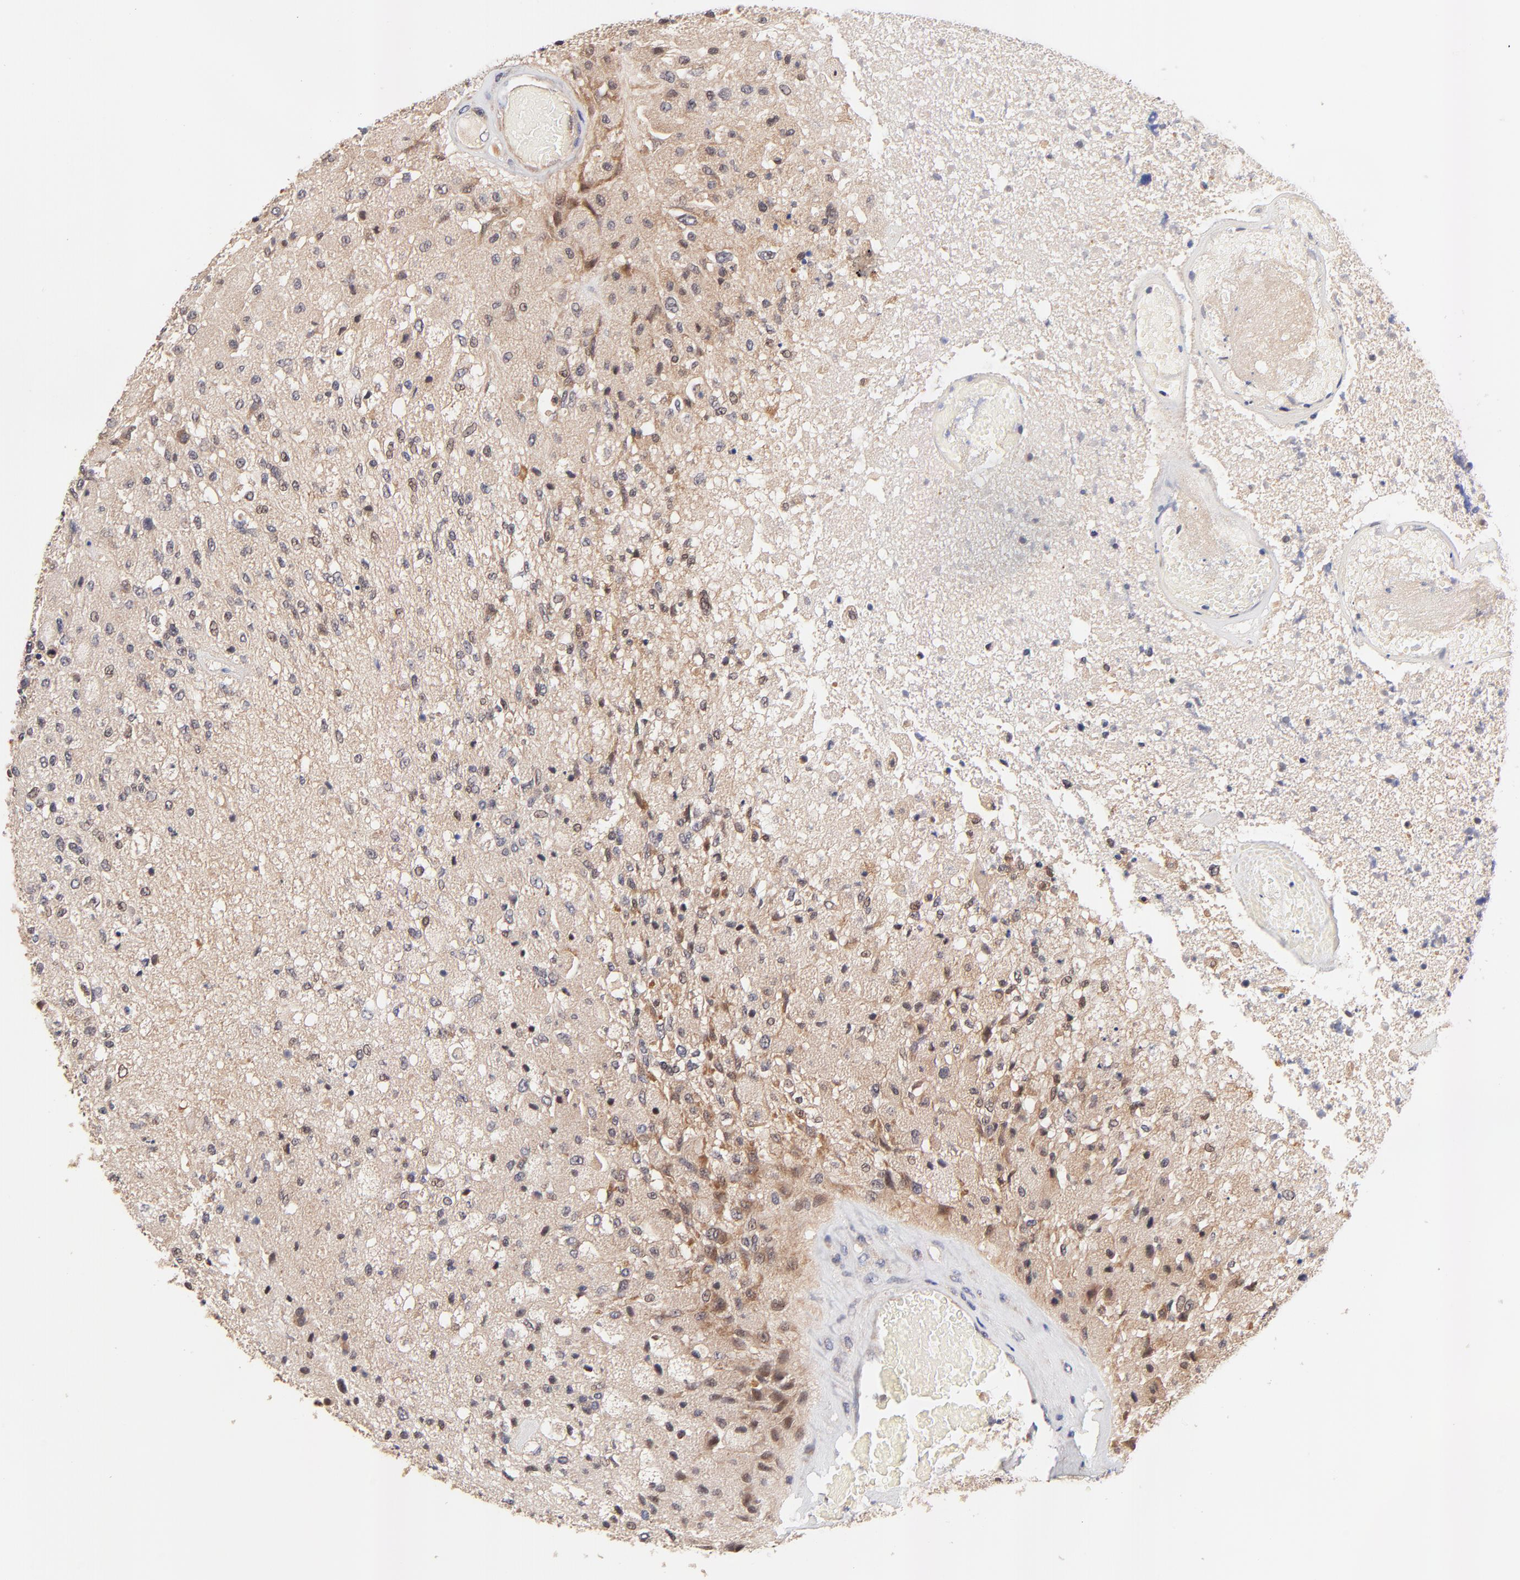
{"staining": {"intensity": "moderate", "quantity": "<25%", "location": "cytoplasmic/membranous,nuclear"}, "tissue": "glioma", "cell_type": "Tumor cells", "image_type": "cancer", "snomed": [{"axis": "morphology", "description": "Normal tissue, NOS"}, {"axis": "morphology", "description": "Glioma, malignant, High grade"}, {"axis": "topography", "description": "Cerebral cortex"}], "caption": "Immunohistochemistry photomicrograph of neoplastic tissue: human glioma stained using IHC demonstrates low levels of moderate protein expression localized specifically in the cytoplasmic/membranous and nuclear of tumor cells, appearing as a cytoplasmic/membranous and nuclear brown color.", "gene": "TXNL1", "patient": {"sex": "male", "age": 77}}